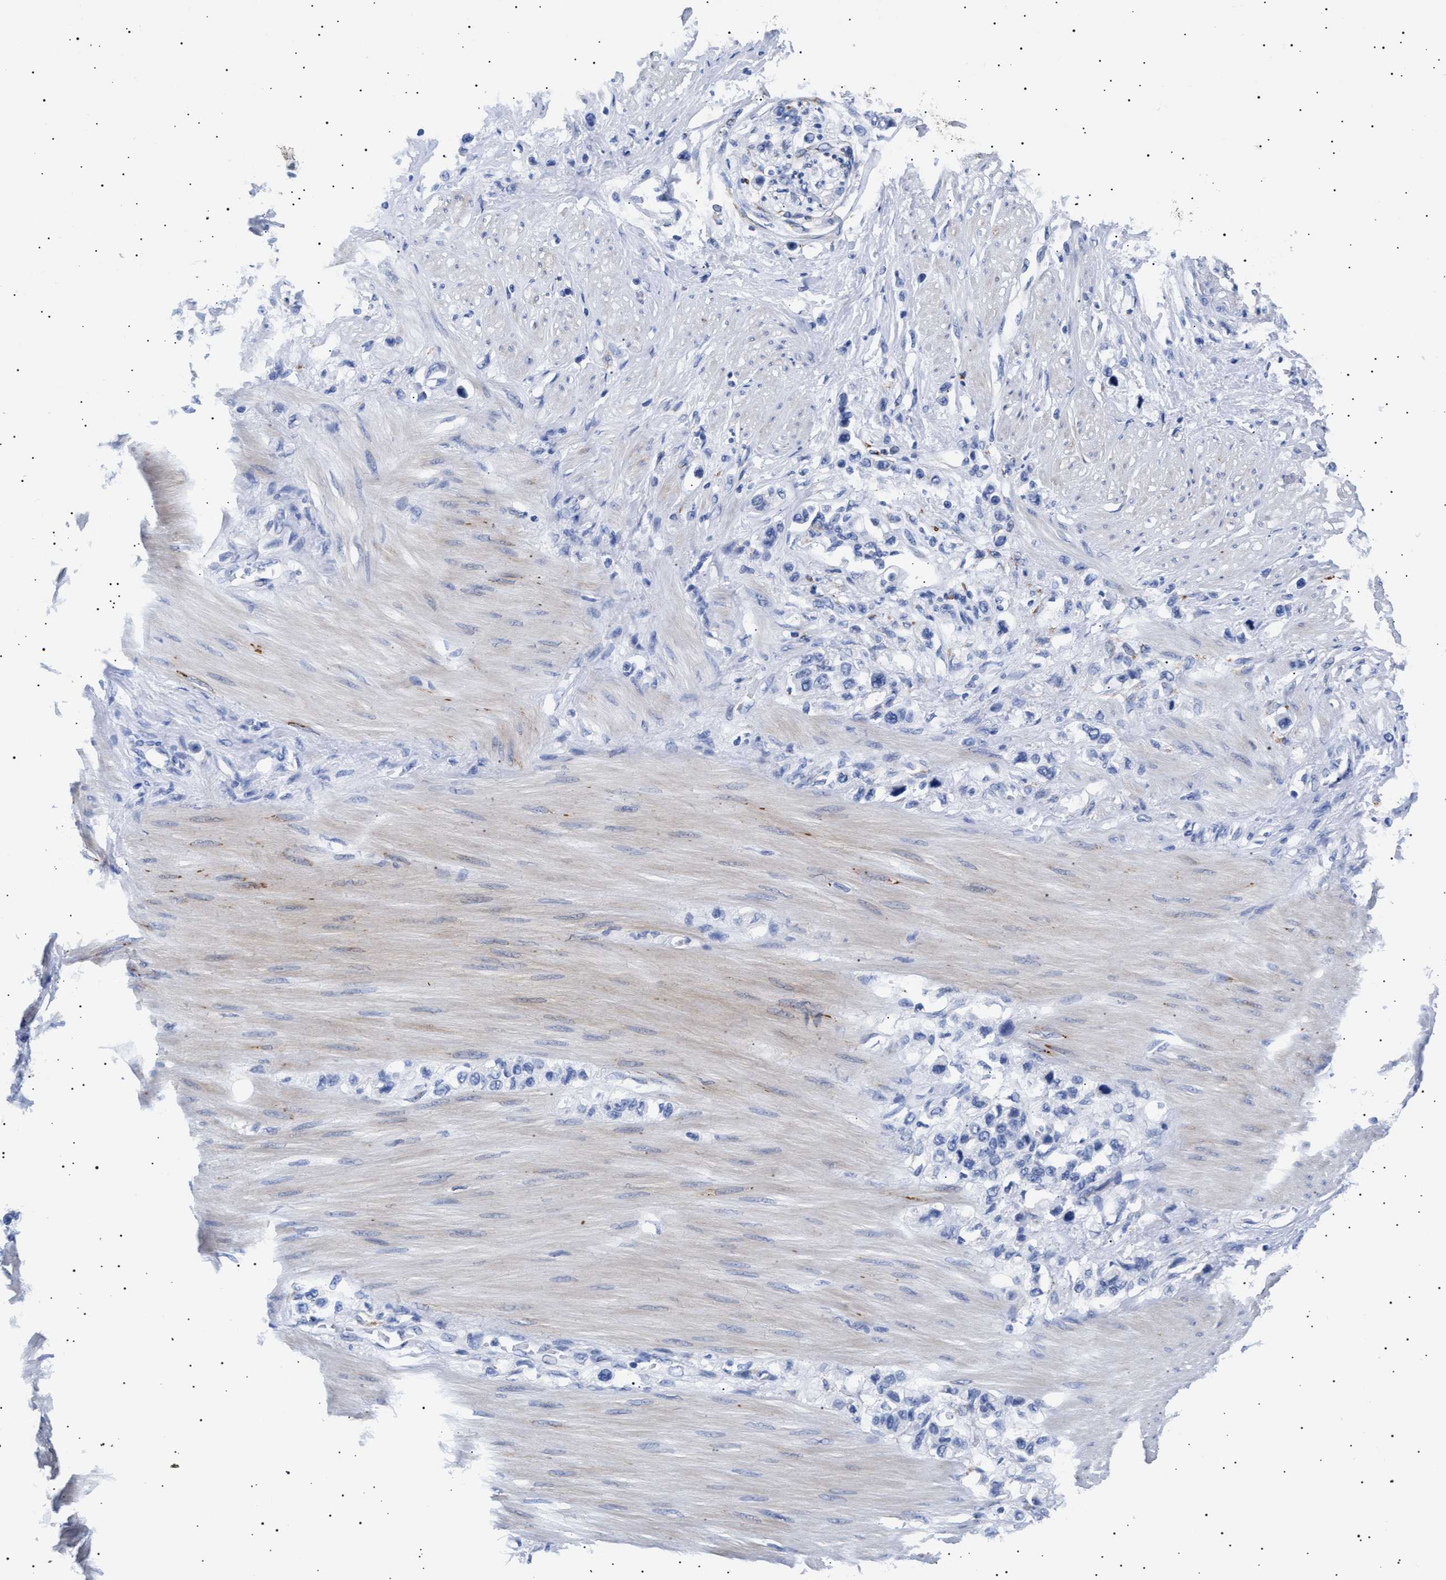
{"staining": {"intensity": "negative", "quantity": "none", "location": "none"}, "tissue": "stomach cancer", "cell_type": "Tumor cells", "image_type": "cancer", "snomed": [{"axis": "morphology", "description": "Adenocarcinoma, NOS"}, {"axis": "topography", "description": "Stomach"}], "caption": "DAB (3,3'-diaminobenzidine) immunohistochemical staining of stomach cancer reveals no significant positivity in tumor cells. (Stains: DAB (3,3'-diaminobenzidine) immunohistochemistry with hematoxylin counter stain, Microscopy: brightfield microscopy at high magnification).", "gene": "HEMGN", "patient": {"sex": "female", "age": 65}}